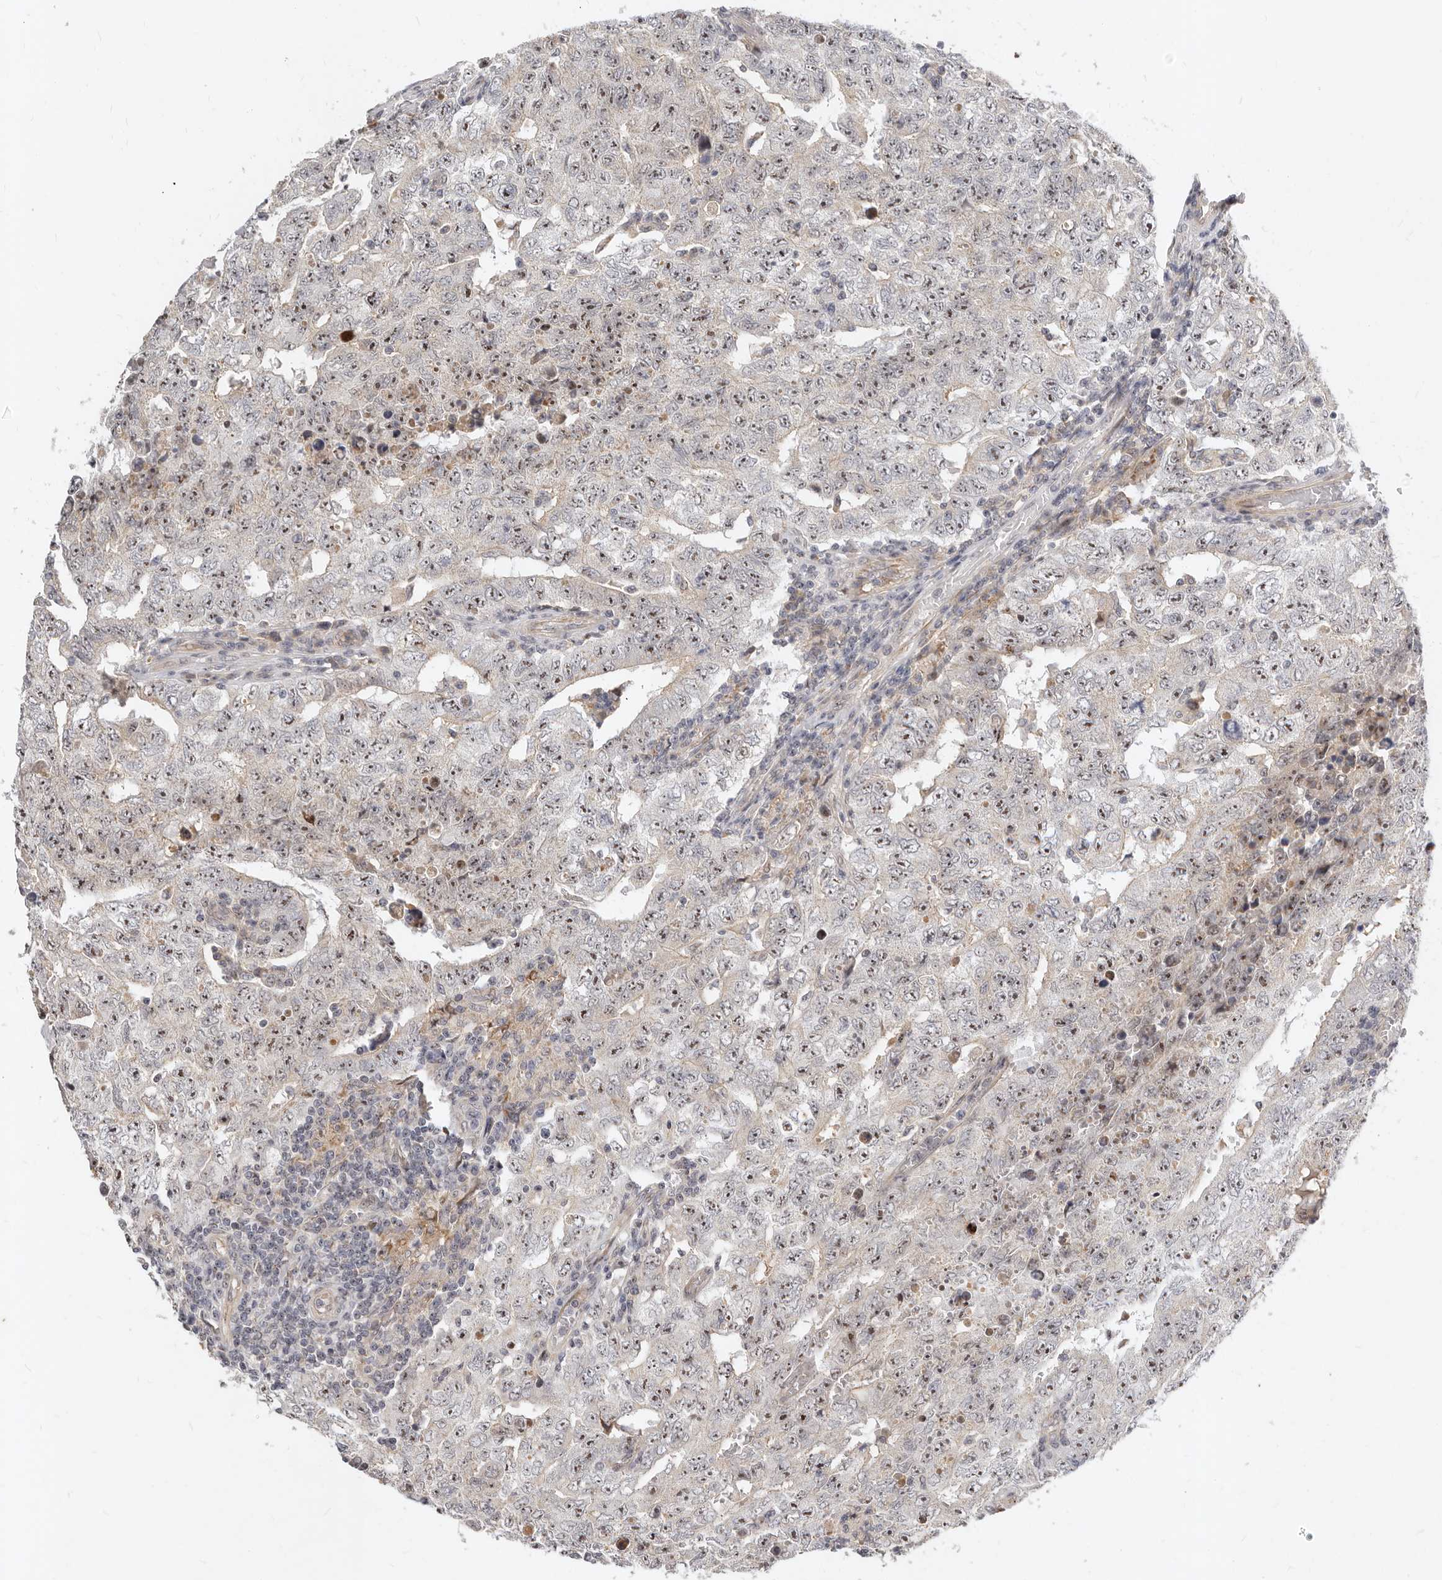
{"staining": {"intensity": "negative", "quantity": "none", "location": "none"}, "tissue": "testis cancer", "cell_type": "Tumor cells", "image_type": "cancer", "snomed": [{"axis": "morphology", "description": "Carcinoma, Embryonal, NOS"}, {"axis": "topography", "description": "Testis"}], "caption": "IHC histopathology image of human testis cancer (embryonal carcinoma) stained for a protein (brown), which reveals no expression in tumor cells.", "gene": "MICALL2", "patient": {"sex": "male", "age": 26}}